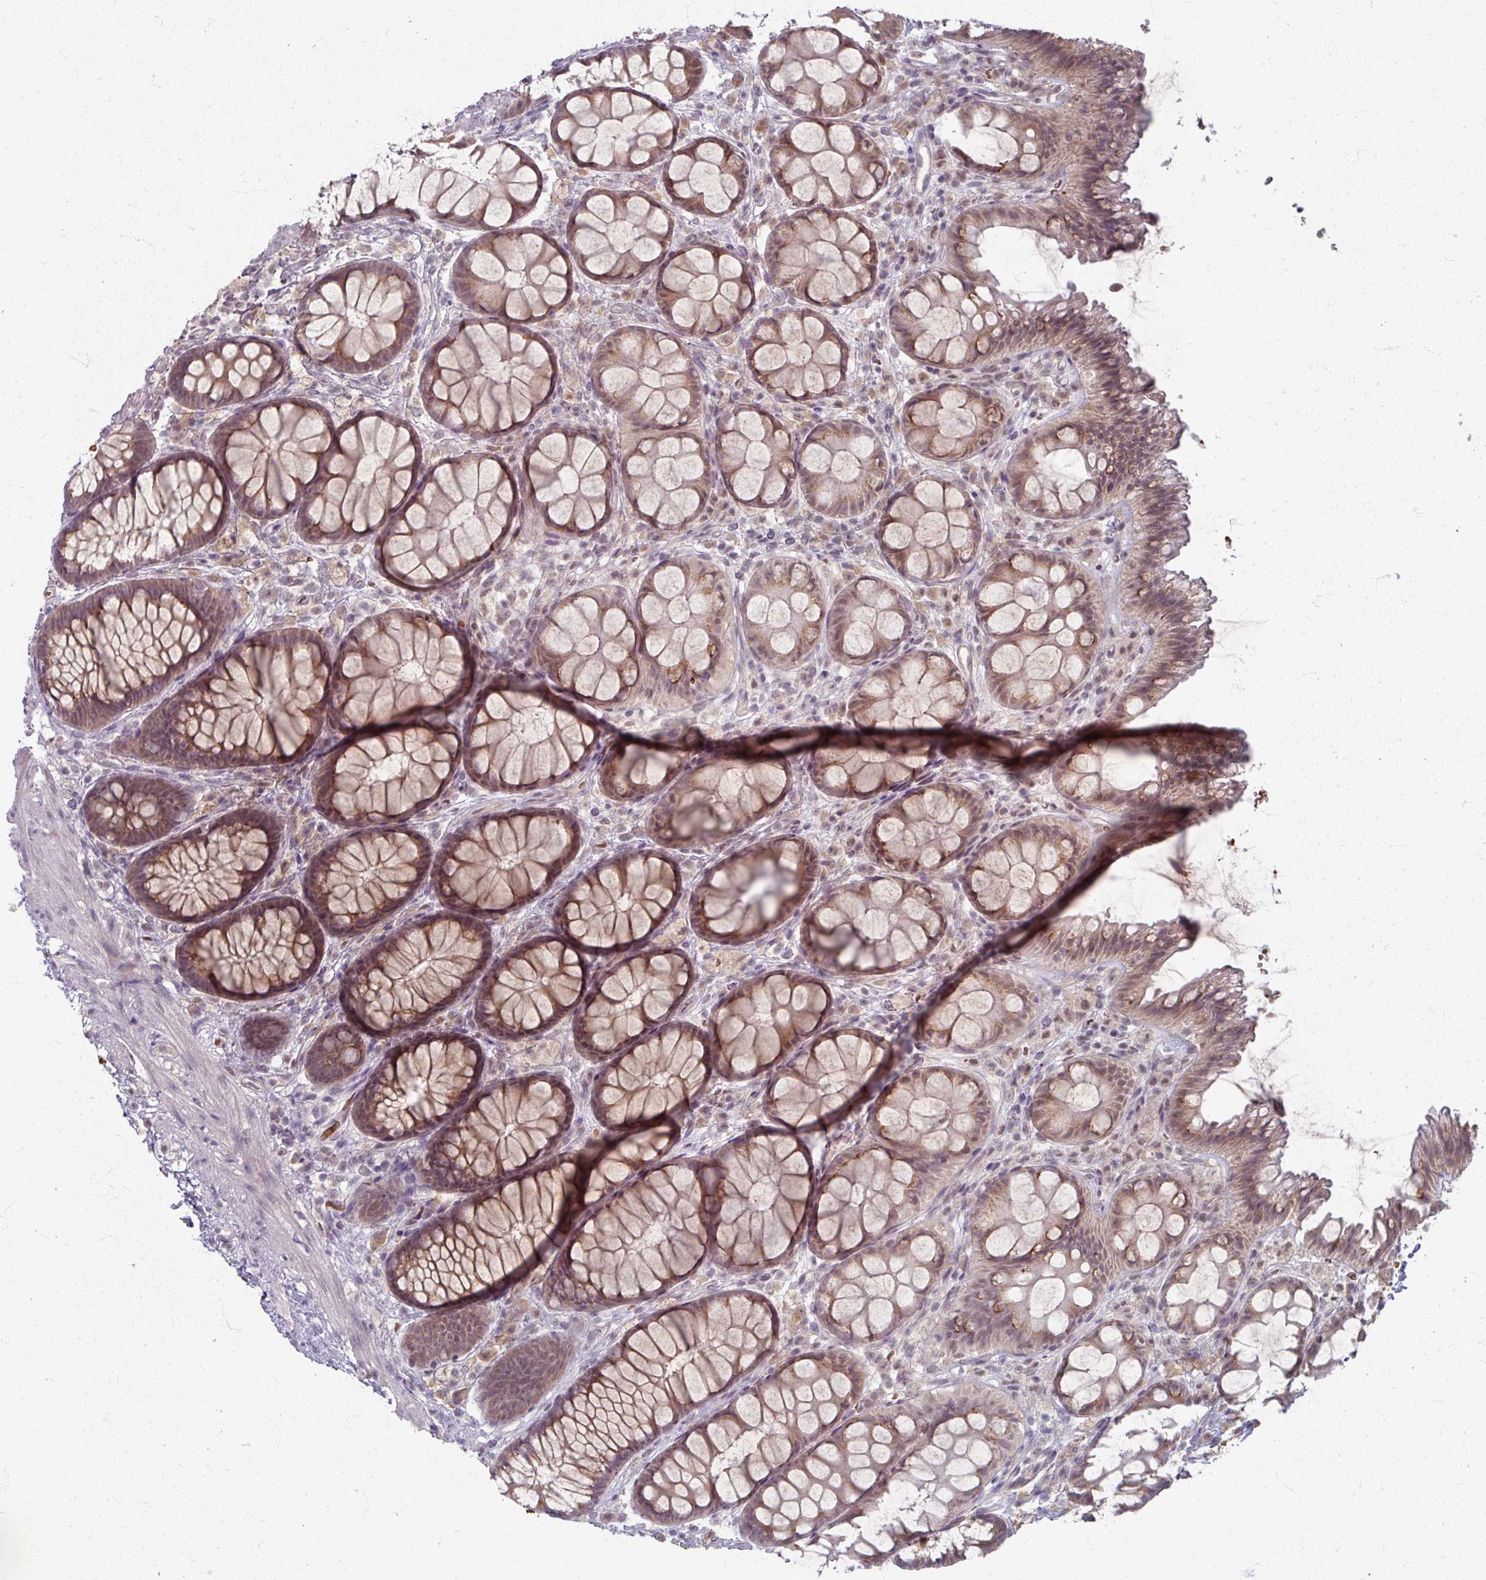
{"staining": {"intensity": "moderate", "quantity": ">75%", "location": "cytoplasmic/membranous"}, "tissue": "rectum", "cell_type": "Glandular cells", "image_type": "normal", "snomed": [{"axis": "morphology", "description": "Normal tissue, NOS"}, {"axis": "topography", "description": "Rectum"}], "caption": "About >75% of glandular cells in benign human rectum demonstrate moderate cytoplasmic/membranous protein staining as visualized by brown immunohistochemical staining.", "gene": "KMT5C", "patient": {"sex": "female", "age": 67}}